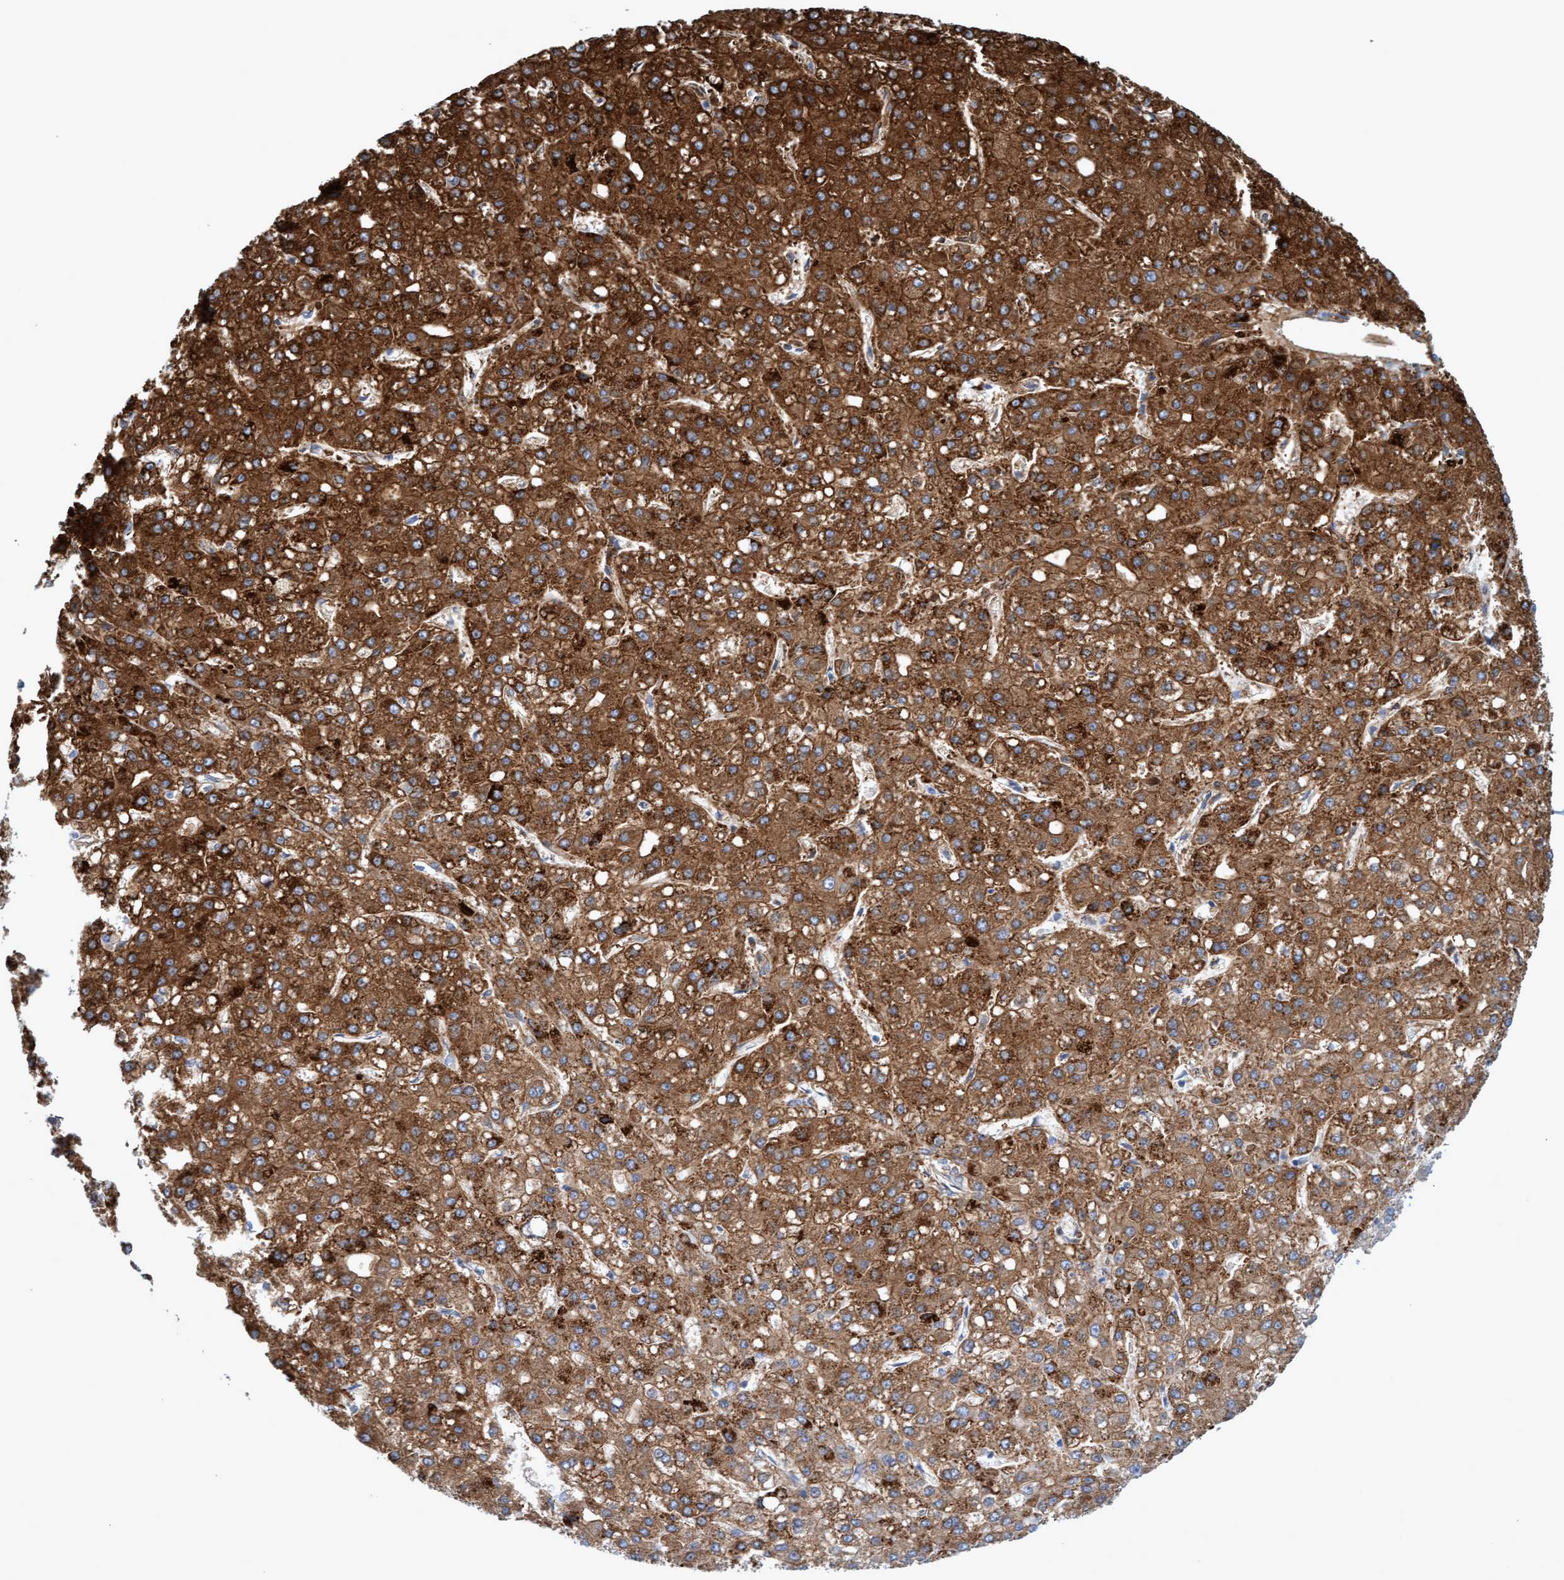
{"staining": {"intensity": "strong", "quantity": ">75%", "location": "cytoplasmic/membranous"}, "tissue": "liver cancer", "cell_type": "Tumor cells", "image_type": "cancer", "snomed": [{"axis": "morphology", "description": "Carcinoma, Hepatocellular, NOS"}, {"axis": "topography", "description": "Liver"}], "caption": "The immunohistochemical stain shows strong cytoplasmic/membranous positivity in tumor cells of liver cancer (hepatocellular carcinoma) tissue. (DAB IHC with brightfield microscopy, high magnification).", "gene": "MTFR1", "patient": {"sex": "male", "age": 67}}